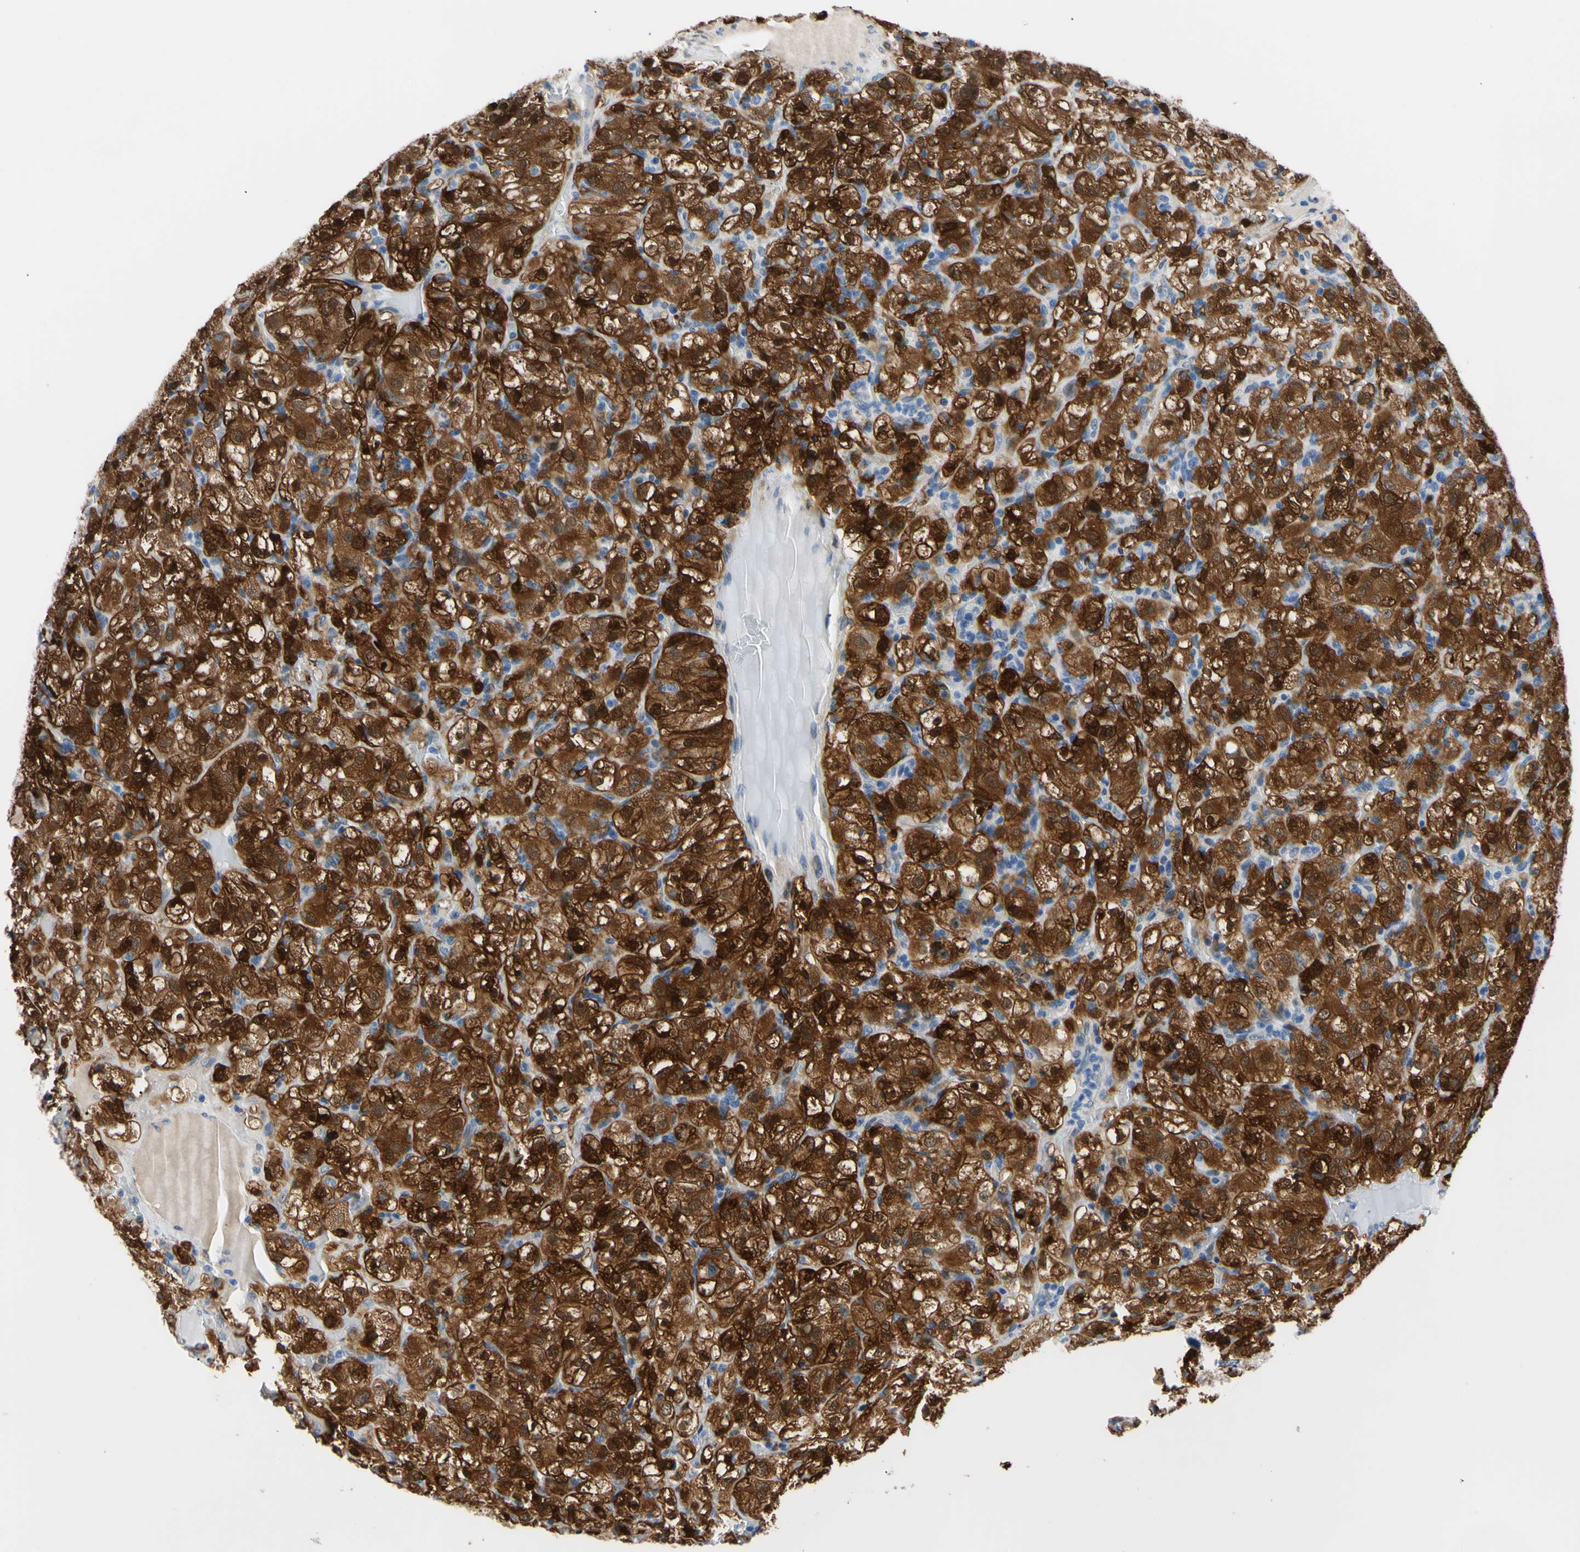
{"staining": {"intensity": "strong", "quantity": ">75%", "location": "cytoplasmic/membranous,nuclear"}, "tissue": "renal cancer", "cell_type": "Tumor cells", "image_type": "cancer", "snomed": [{"axis": "morphology", "description": "Normal tissue, NOS"}, {"axis": "morphology", "description": "Adenocarcinoma, NOS"}, {"axis": "topography", "description": "Kidney"}], "caption": "An image of human renal adenocarcinoma stained for a protein displays strong cytoplasmic/membranous and nuclear brown staining in tumor cells.", "gene": "NOL3", "patient": {"sex": "female", "age": 72}}